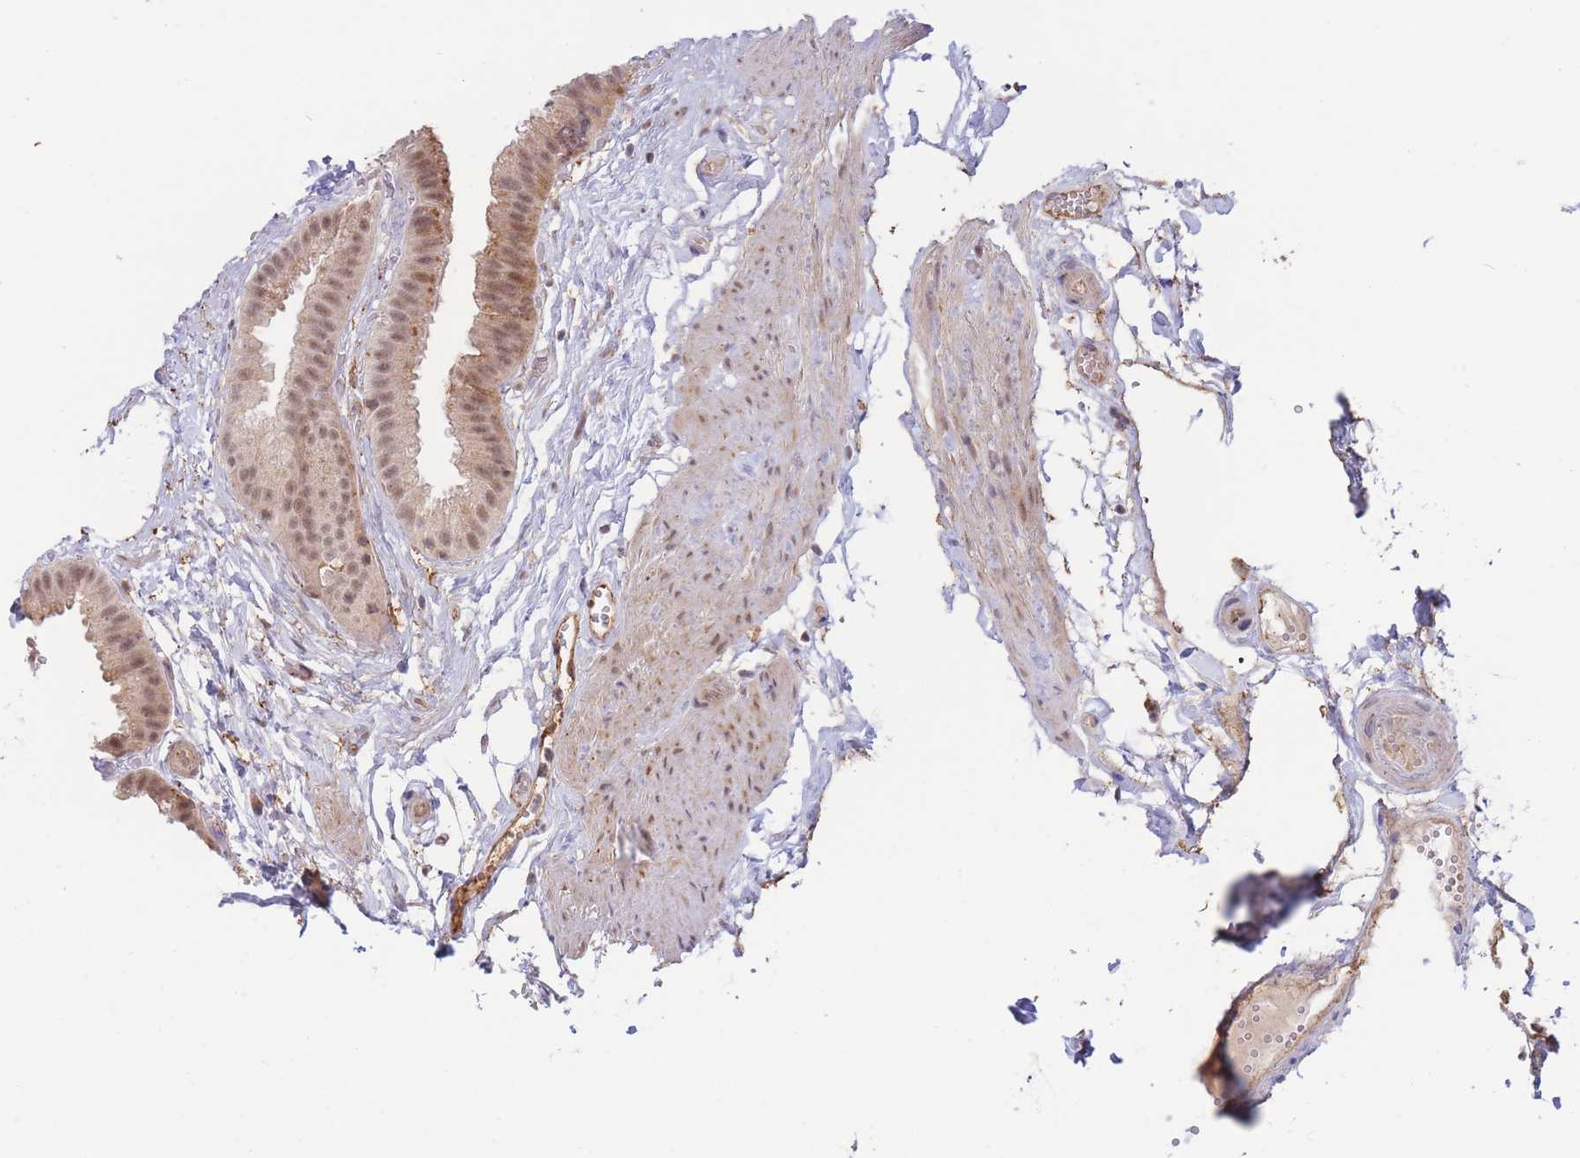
{"staining": {"intensity": "moderate", "quantity": ">75%", "location": "cytoplasmic/membranous,nuclear"}, "tissue": "gallbladder", "cell_type": "Glandular cells", "image_type": "normal", "snomed": [{"axis": "morphology", "description": "Normal tissue, NOS"}, {"axis": "topography", "description": "Gallbladder"}], "caption": "This micrograph displays unremarkable gallbladder stained with IHC to label a protein in brown. The cytoplasmic/membranous,nuclear of glandular cells show moderate positivity for the protein. Nuclei are counter-stained blue.", "gene": "BOD1L1", "patient": {"sex": "female", "age": 61}}